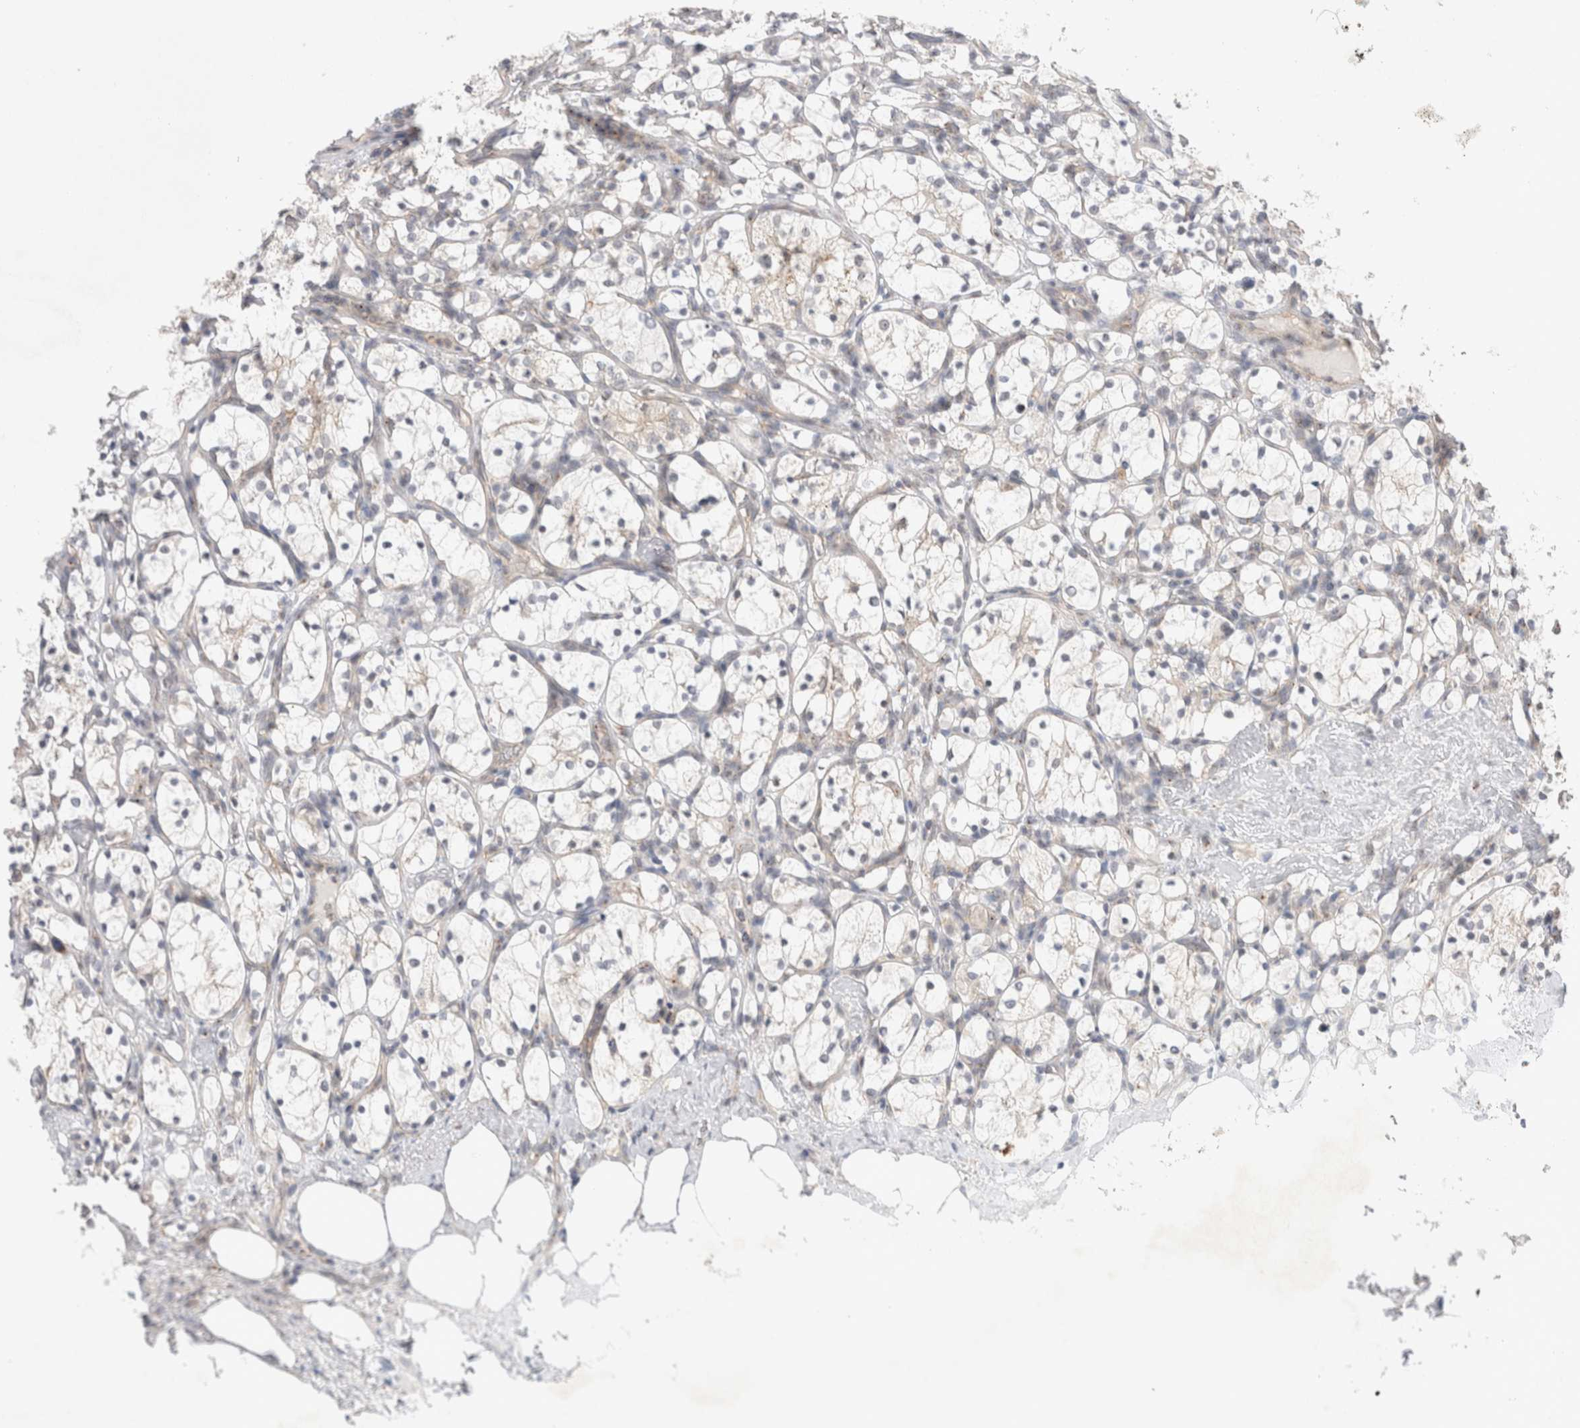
{"staining": {"intensity": "negative", "quantity": "none", "location": "none"}, "tissue": "renal cancer", "cell_type": "Tumor cells", "image_type": "cancer", "snomed": [{"axis": "morphology", "description": "Adenocarcinoma, NOS"}, {"axis": "topography", "description": "Kidney"}], "caption": "Immunohistochemical staining of renal cancer (adenocarcinoma) demonstrates no significant positivity in tumor cells.", "gene": "BICD2", "patient": {"sex": "female", "age": 69}}